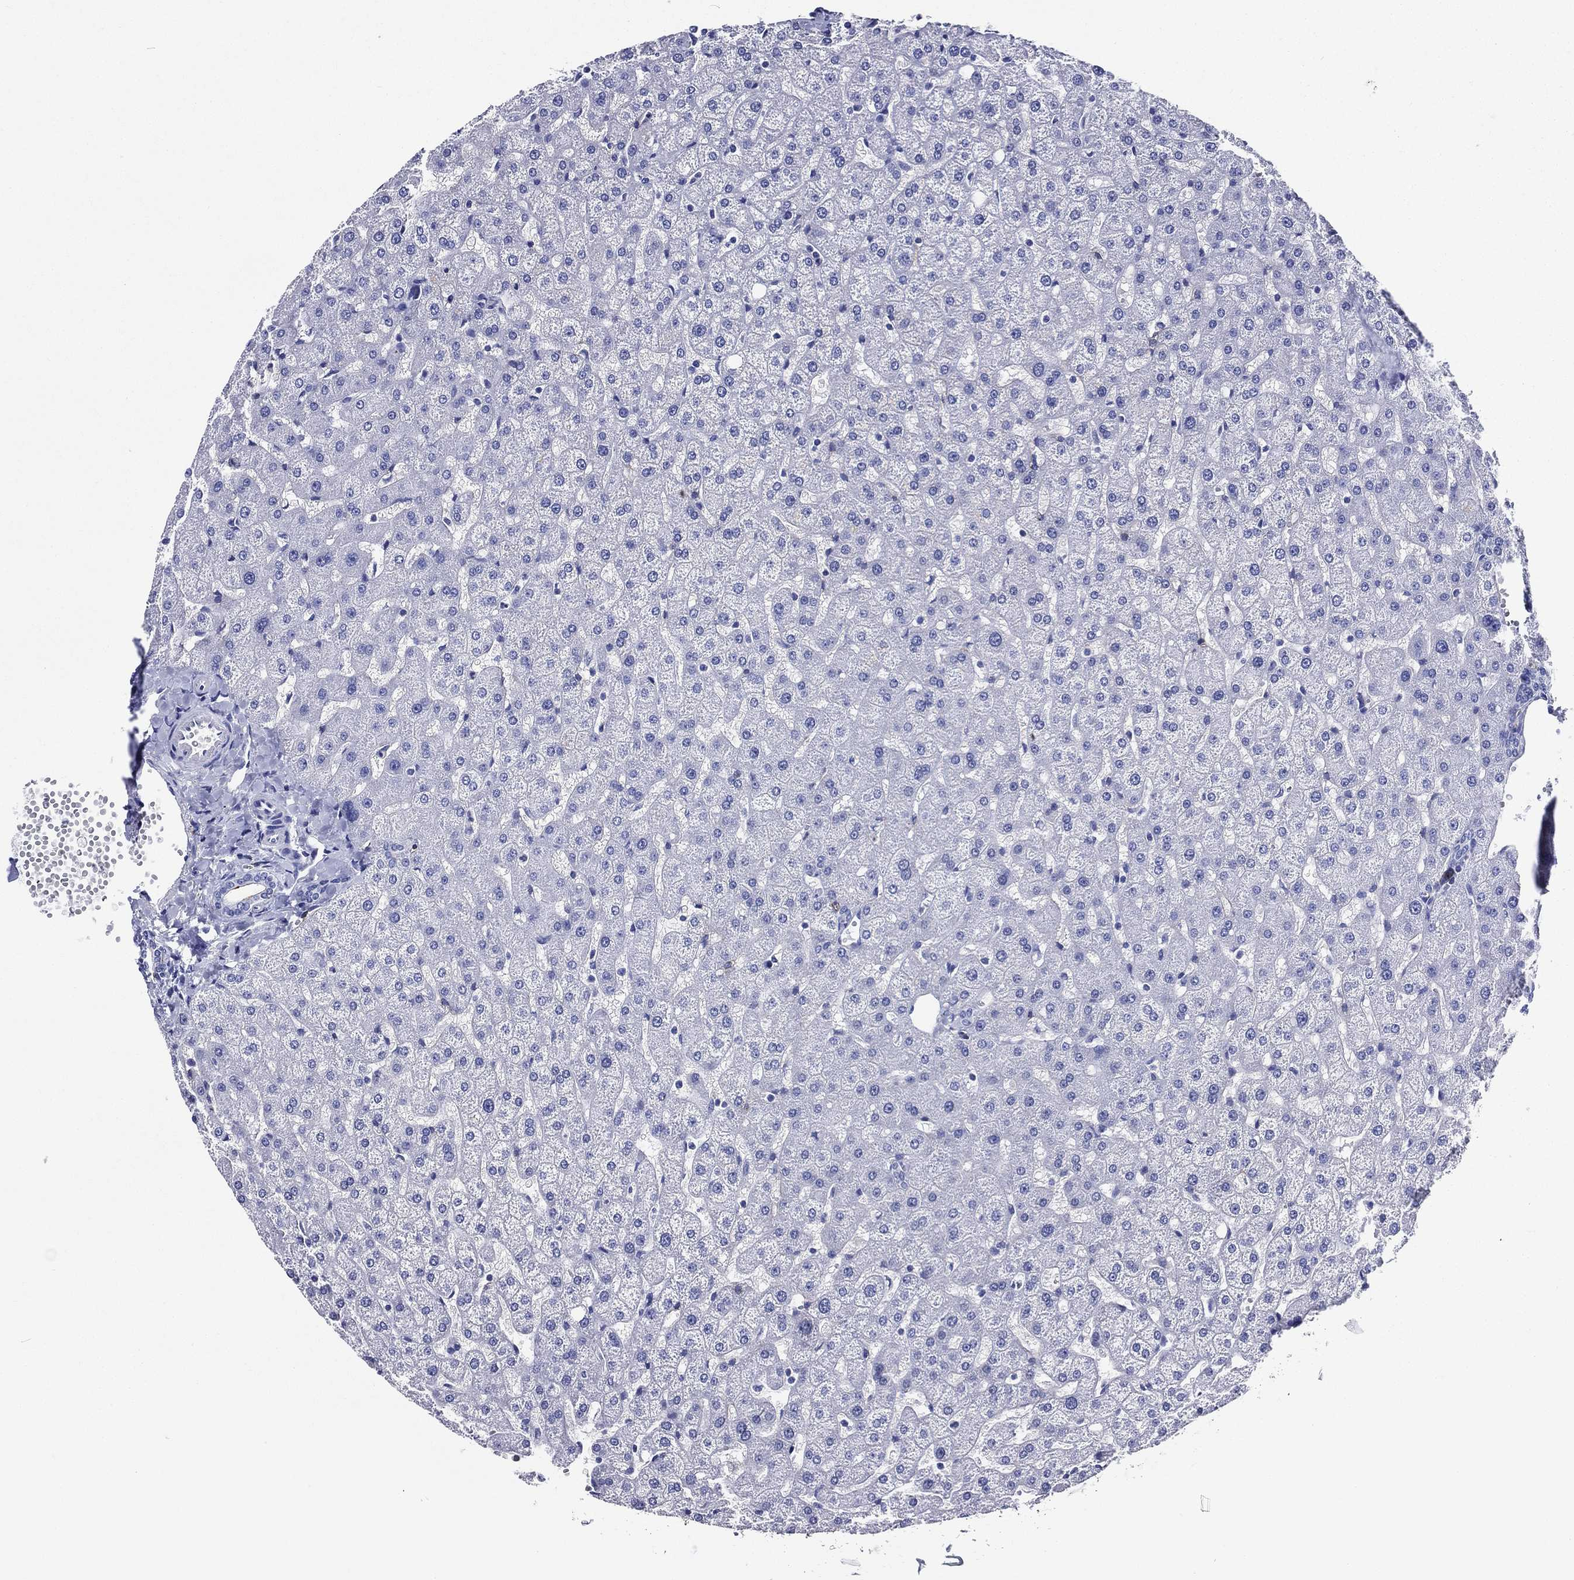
{"staining": {"intensity": "negative", "quantity": "none", "location": "none"}, "tissue": "liver", "cell_type": "Cholangiocytes", "image_type": "normal", "snomed": [{"axis": "morphology", "description": "Normal tissue, NOS"}, {"axis": "topography", "description": "Liver"}], "caption": "A high-resolution histopathology image shows IHC staining of unremarkable liver, which reveals no significant positivity in cholangiocytes.", "gene": "ACE2", "patient": {"sex": "female", "age": 50}}